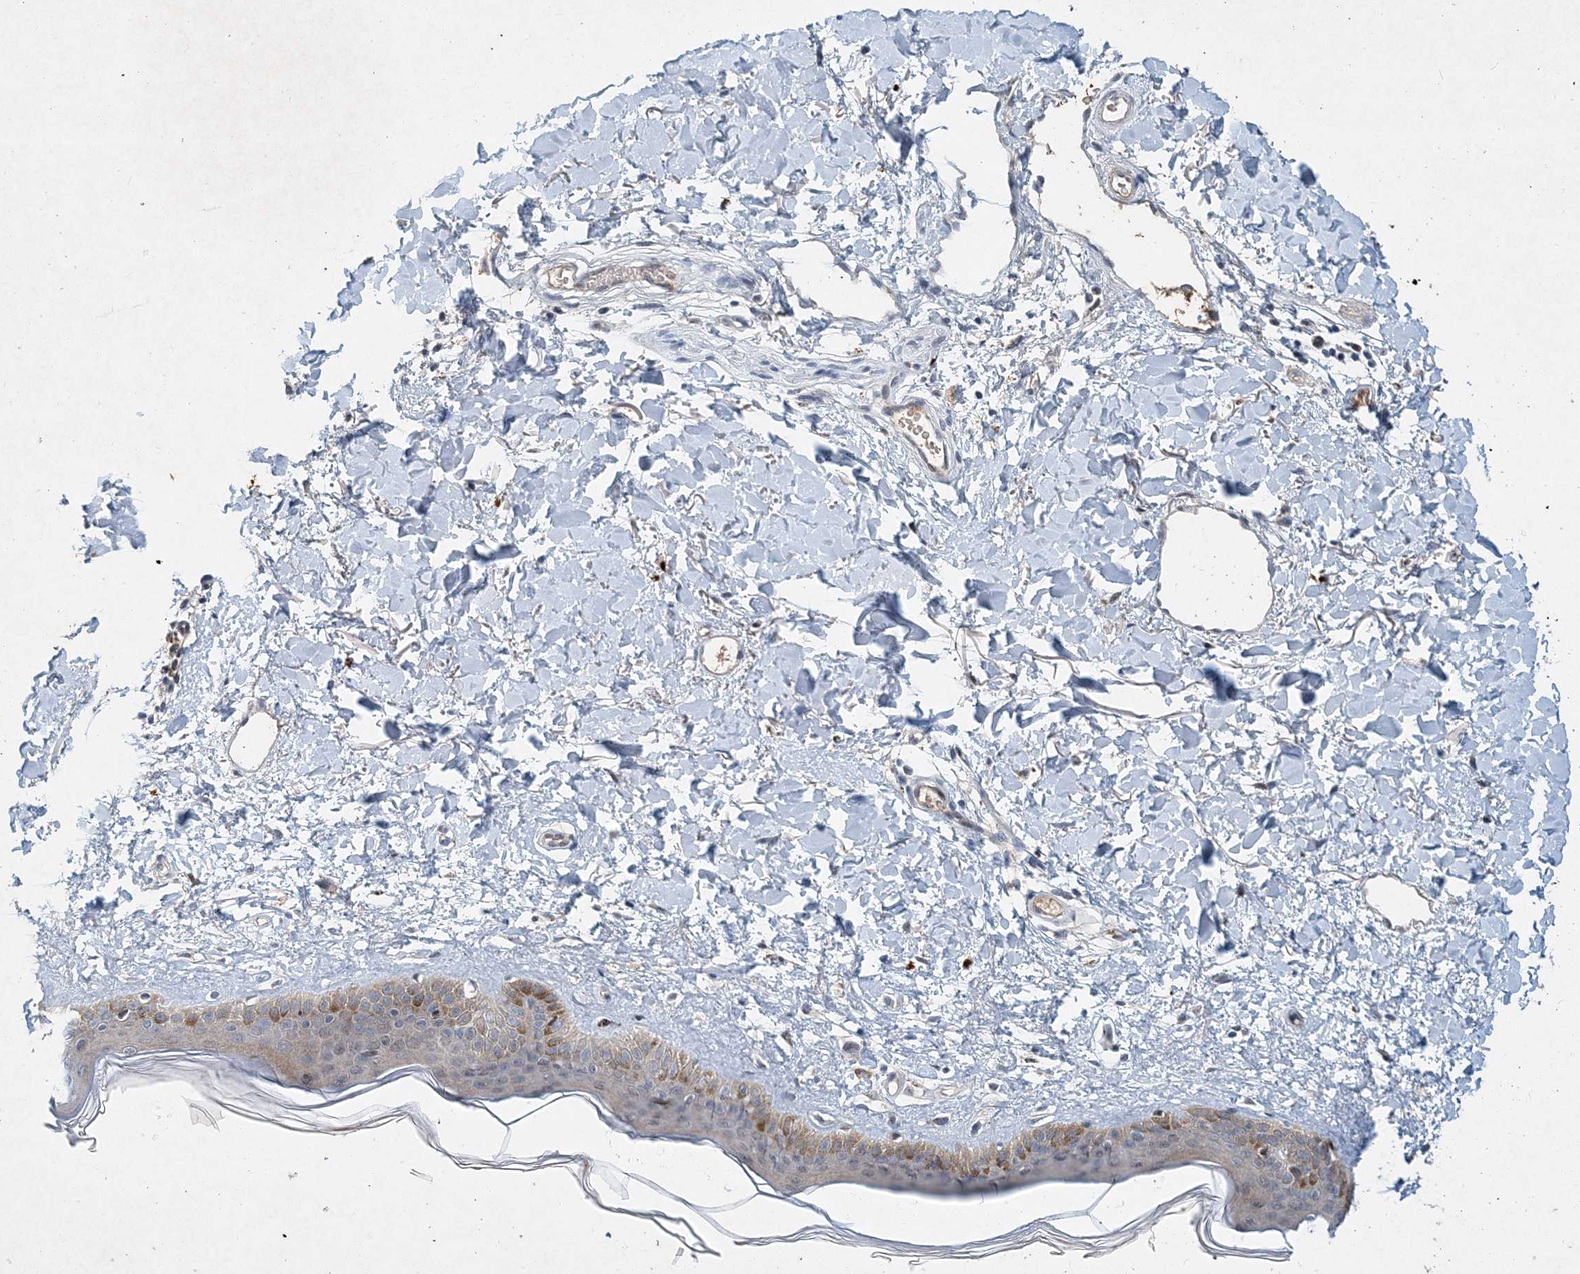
{"staining": {"intensity": "negative", "quantity": "none", "location": "none"}, "tissue": "skin", "cell_type": "Fibroblasts", "image_type": "normal", "snomed": [{"axis": "morphology", "description": "Normal tissue, NOS"}, {"axis": "topography", "description": "Skin"}], "caption": "The IHC histopathology image has no significant staining in fibroblasts of skin. Brightfield microscopy of immunohistochemistry stained with DAB (3,3'-diaminobenzidine) (brown) and hematoxylin (blue), captured at high magnification.", "gene": "KPNA4", "patient": {"sex": "female", "age": 58}}